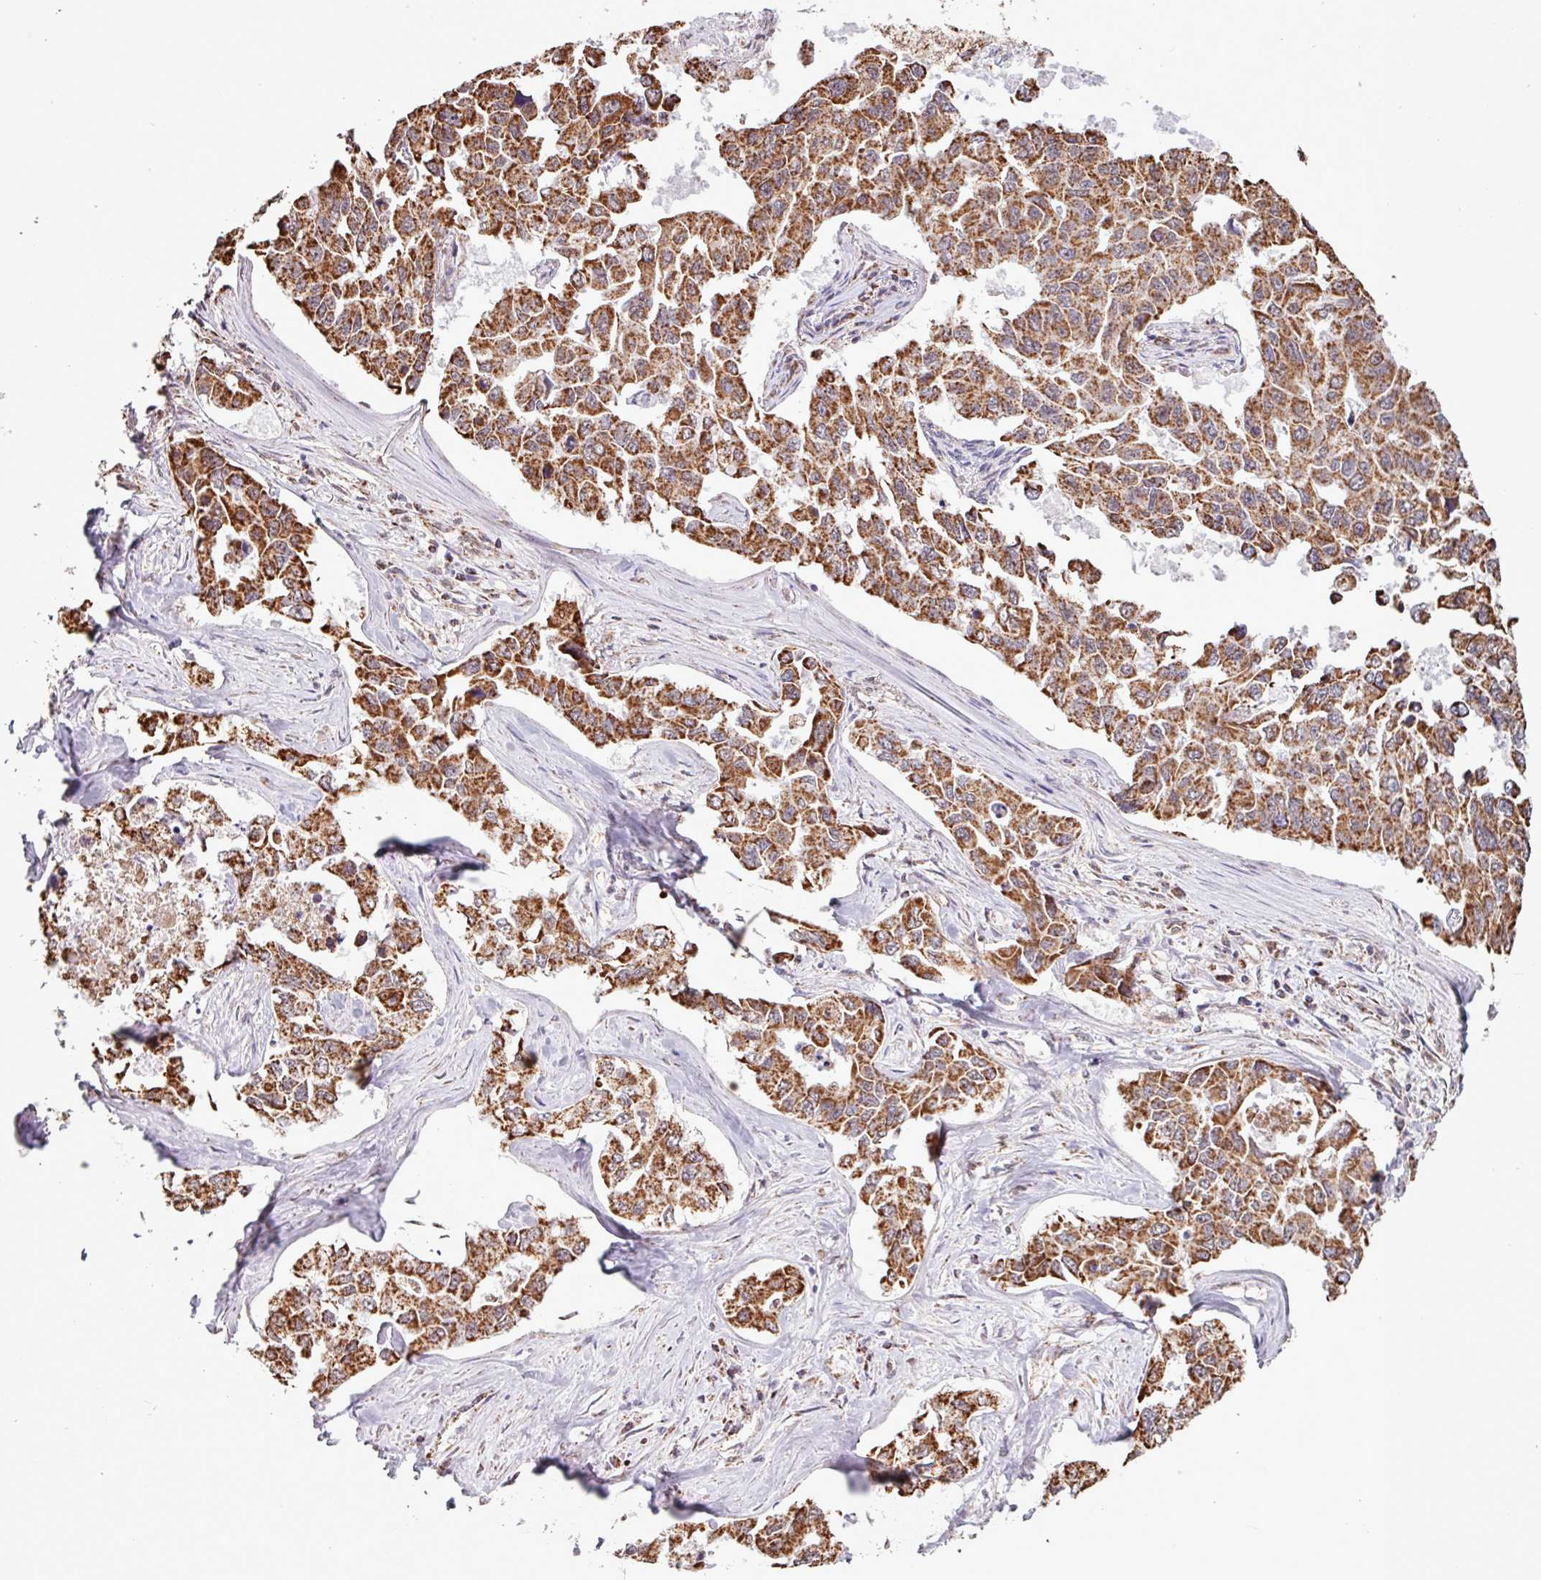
{"staining": {"intensity": "strong", "quantity": ">75%", "location": "cytoplasmic/membranous"}, "tissue": "lung cancer", "cell_type": "Tumor cells", "image_type": "cancer", "snomed": [{"axis": "morphology", "description": "Adenocarcinoma, NOS"}, {"axis": "topography", "description": "Lung"}], "caption": "This photomicrograph demonstrates immunohistochemistry (IHC) staining of lung cancer (adenocarcinoma), with high strong cytoplasmic/membranous positivity in about >75% of tumor cells.", "gene": "ALG8", "patient": {"sex": "male", "age": 64}}